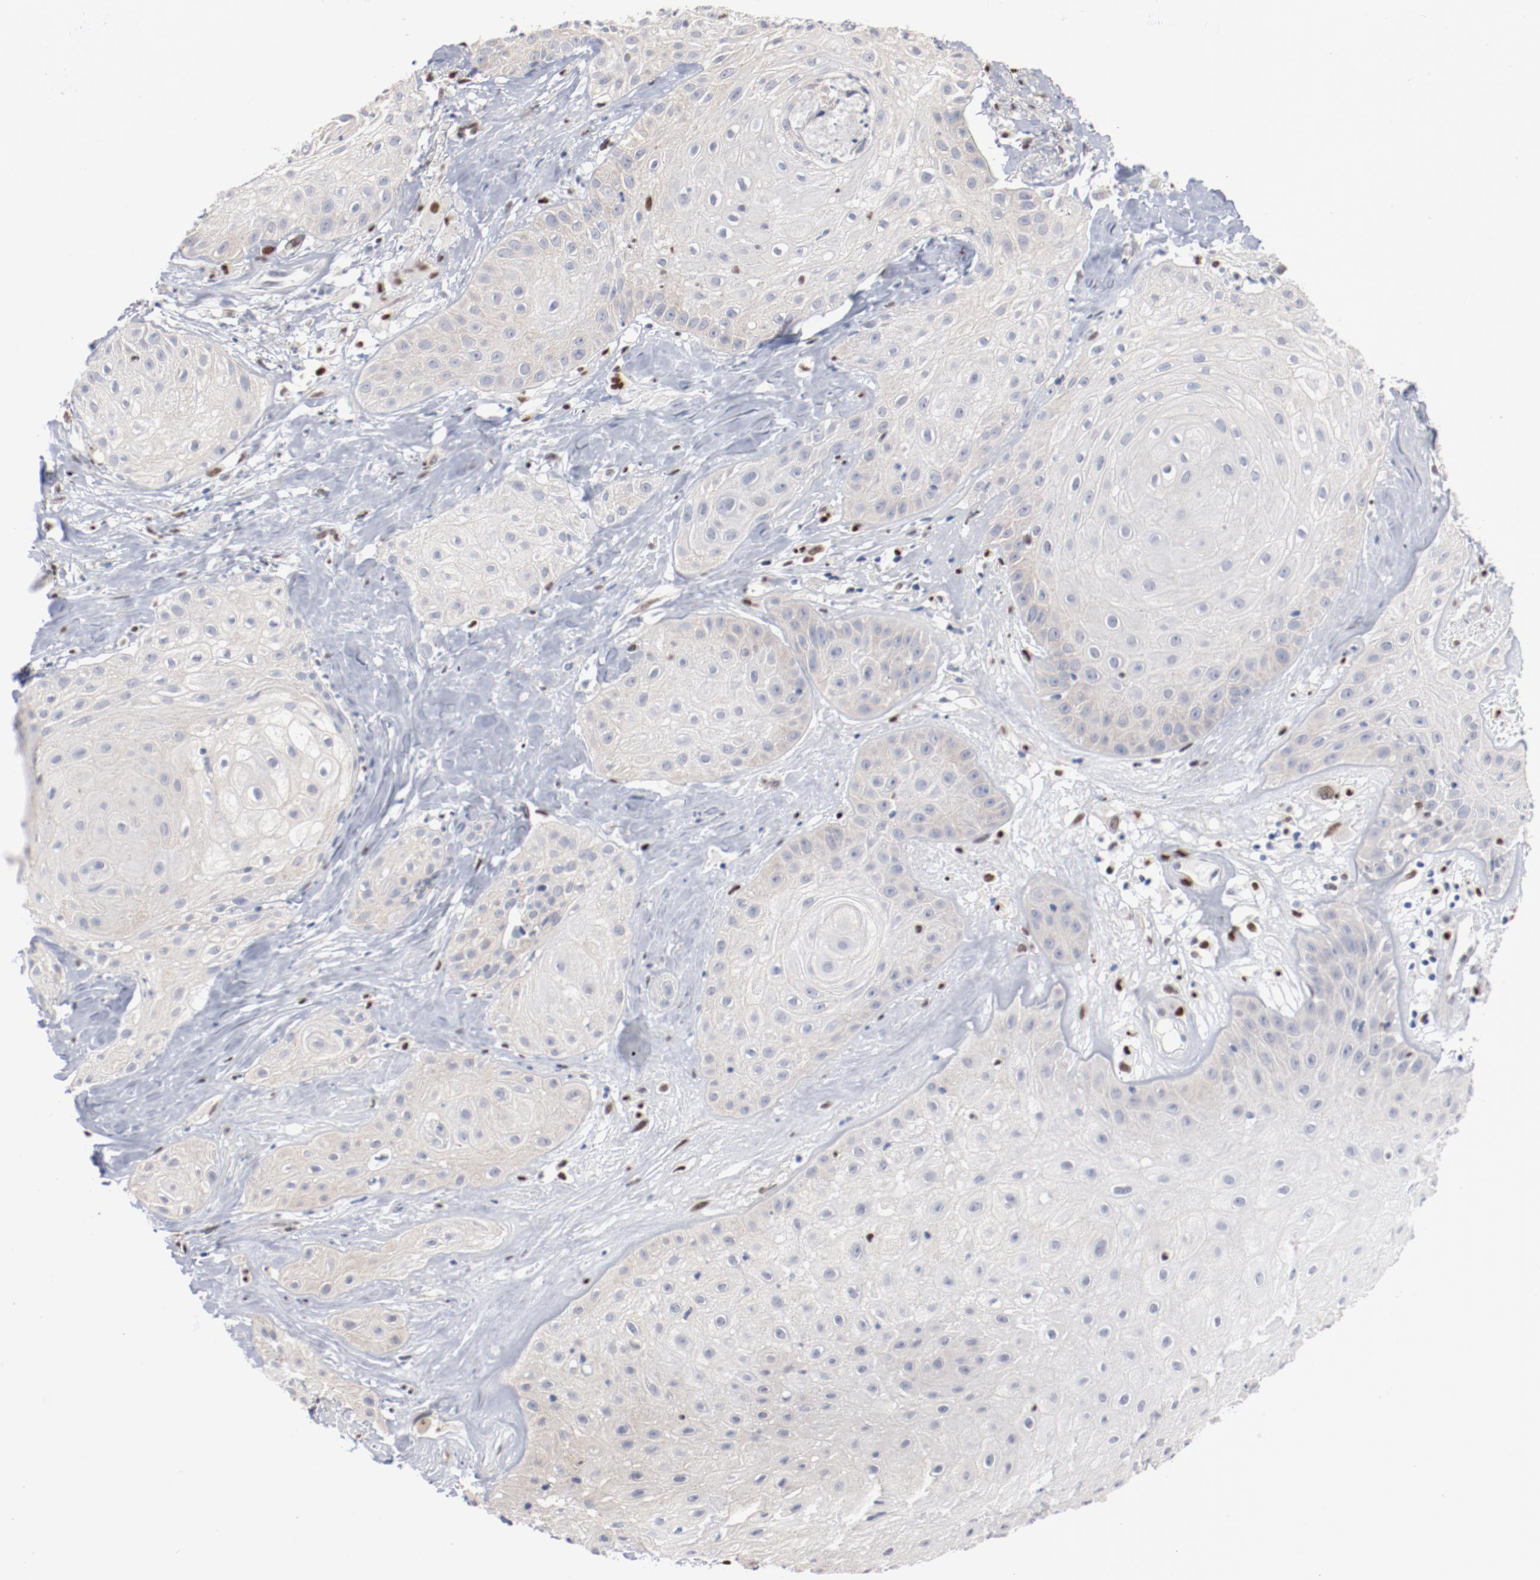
{"staining": {"intensity": "negative", "quantity": "none", "location": "none"}, "tissue": "skin cancer", "cell_type": "Tumor cells", "image_type": "cancer", "snomed": [{"axis": "morphology", "description": "Squamous cell carcinoma, NOS"}, {"axis": "topography", "description": "Skin"}], "caption": "This is an immunohistochemistry histopathology image of squamous cell carcinoma (skin). There is no positivity in tumor cells.", "gene": "ZEB2", "patient": {"sex": "male", "age": 65}}